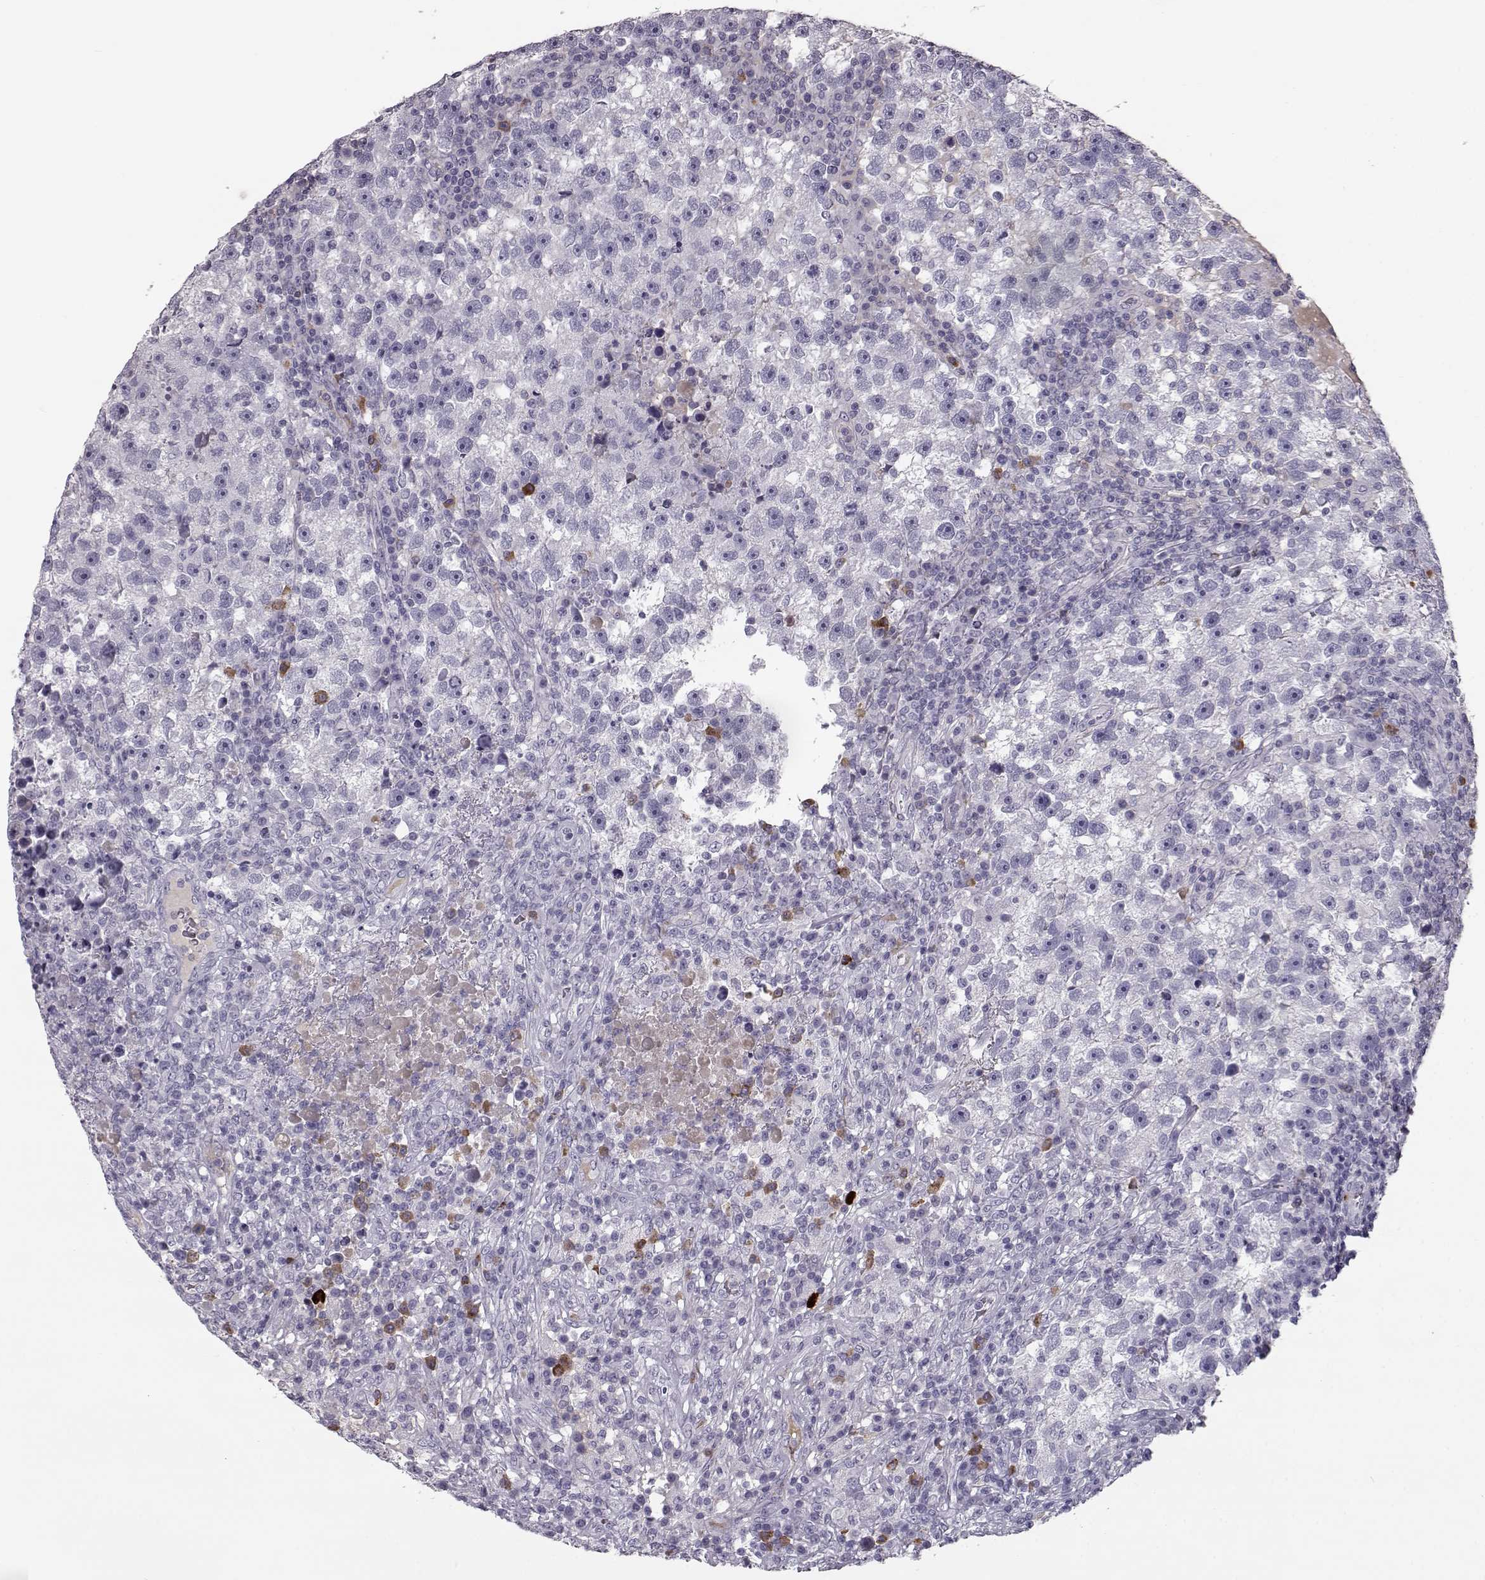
{"staining": {"intensity": "negative", "quantity": "none", "location": "none"}, "tissue": "testis cancer", "cell_type": "Tumor cells", "image_type": "cancer", "snomed": [{"axis": "morphology", "description": "Seminoma, NOS"}, {"axis": "topography", "description": "Testis"}], "caption": "Immunohistochemical staining of human testis seminoma shows no significant staining in tumor cells.", "gene": "CCL19", "patient": {"sex": "male", "age": 47}}